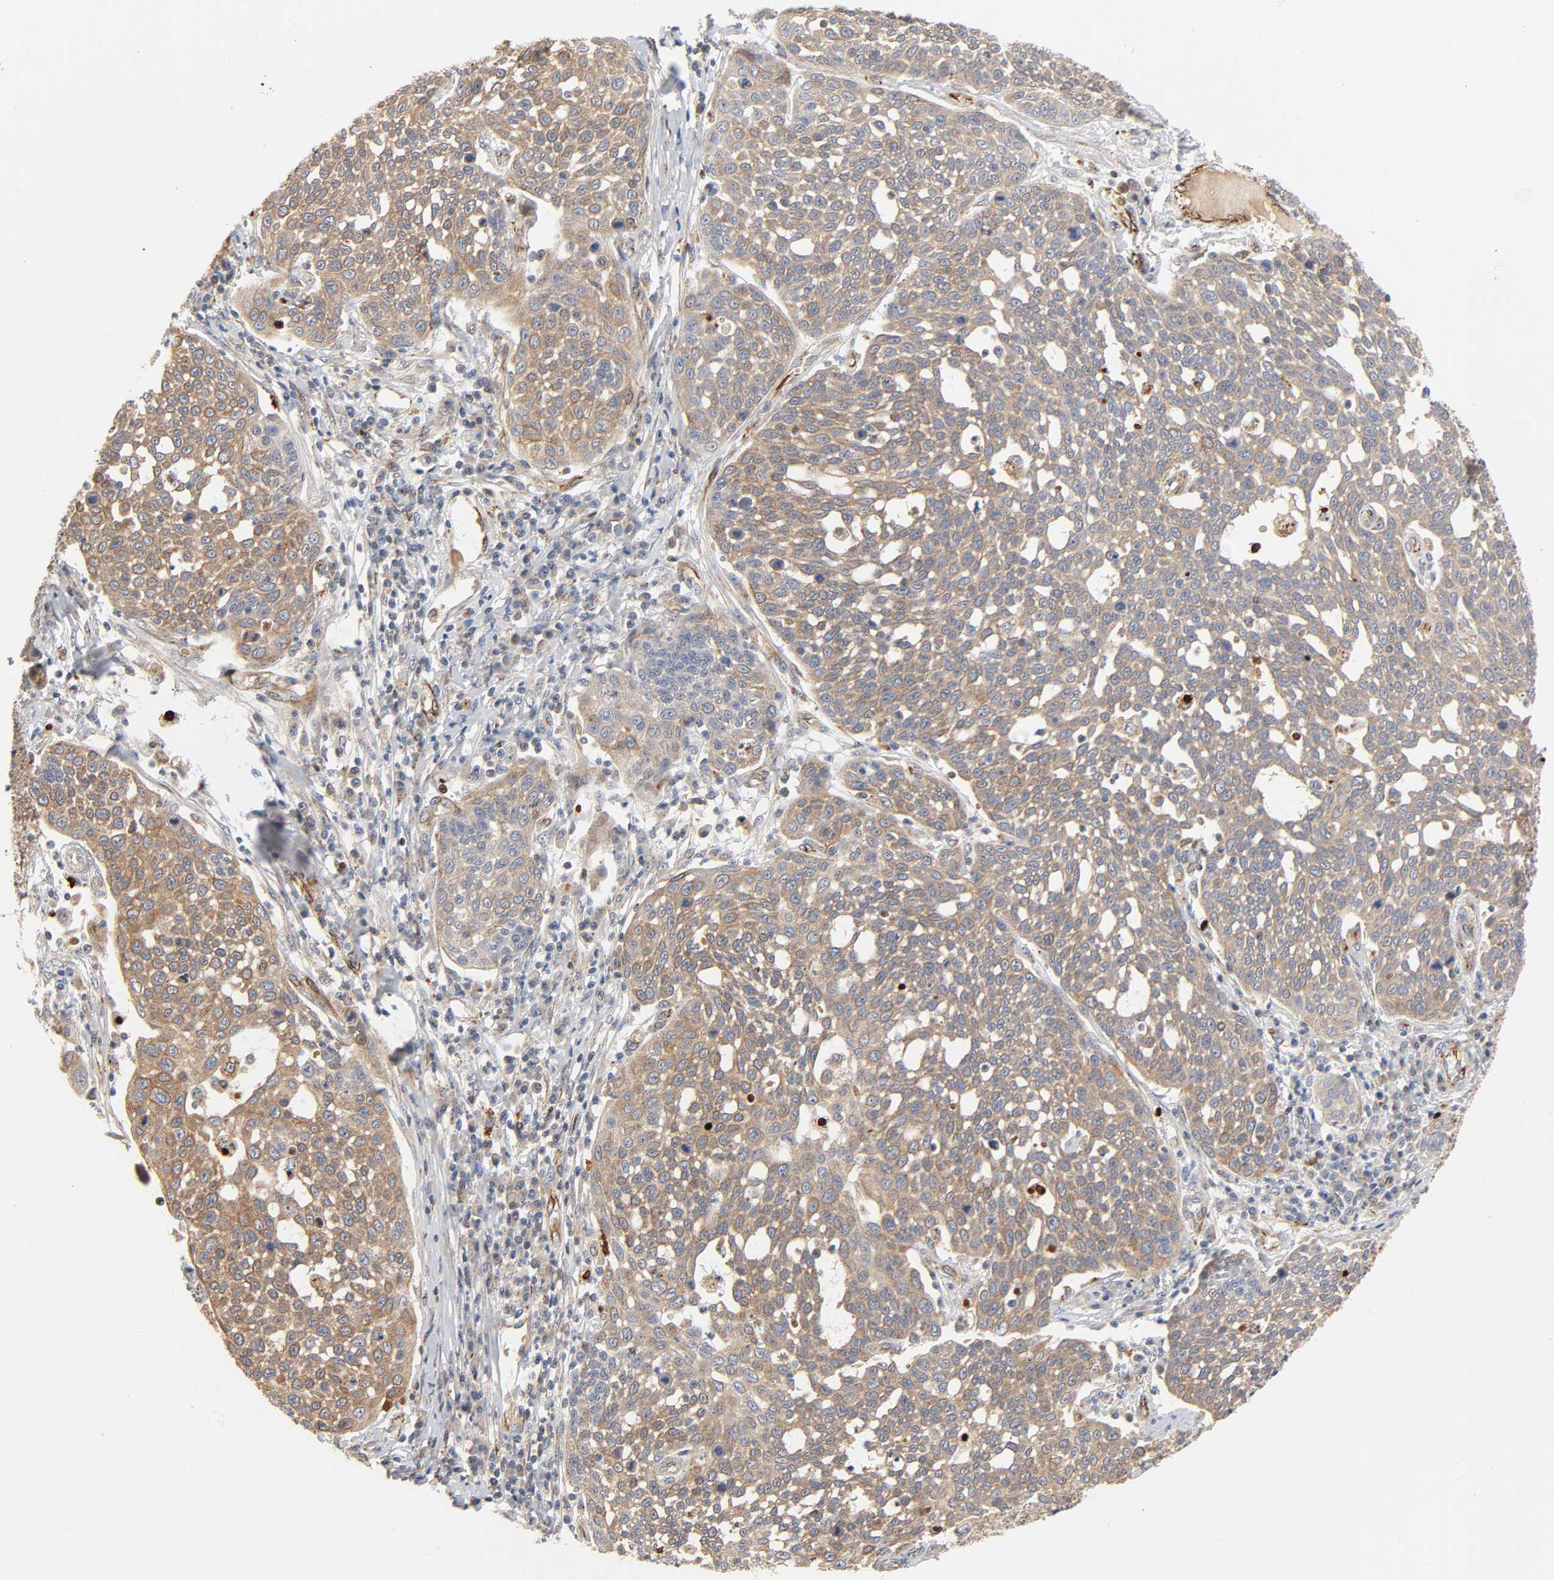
{"staining": {"intensity": "moderate", "quantity": ">75%", "location": "cytoplasmic/membranous"}, "tissue": "cervical cancer", "cell_type": "Tumor cells", "image_type": "cancer", "snomed": [{"axis": "morphology", "description": "Squamous cell carcinoma, NOS"}, {"axis": "topography", "description": "Cervix"}], "caption": "IHC (DAB) staining of cervical cancer (squamous cell carcinoma) shows moderate cytoplasmic/membranous protein staining in about >75% of tumor cells.", "gene": "REEP6", "patient": {"sex": "female", "age": 34}}